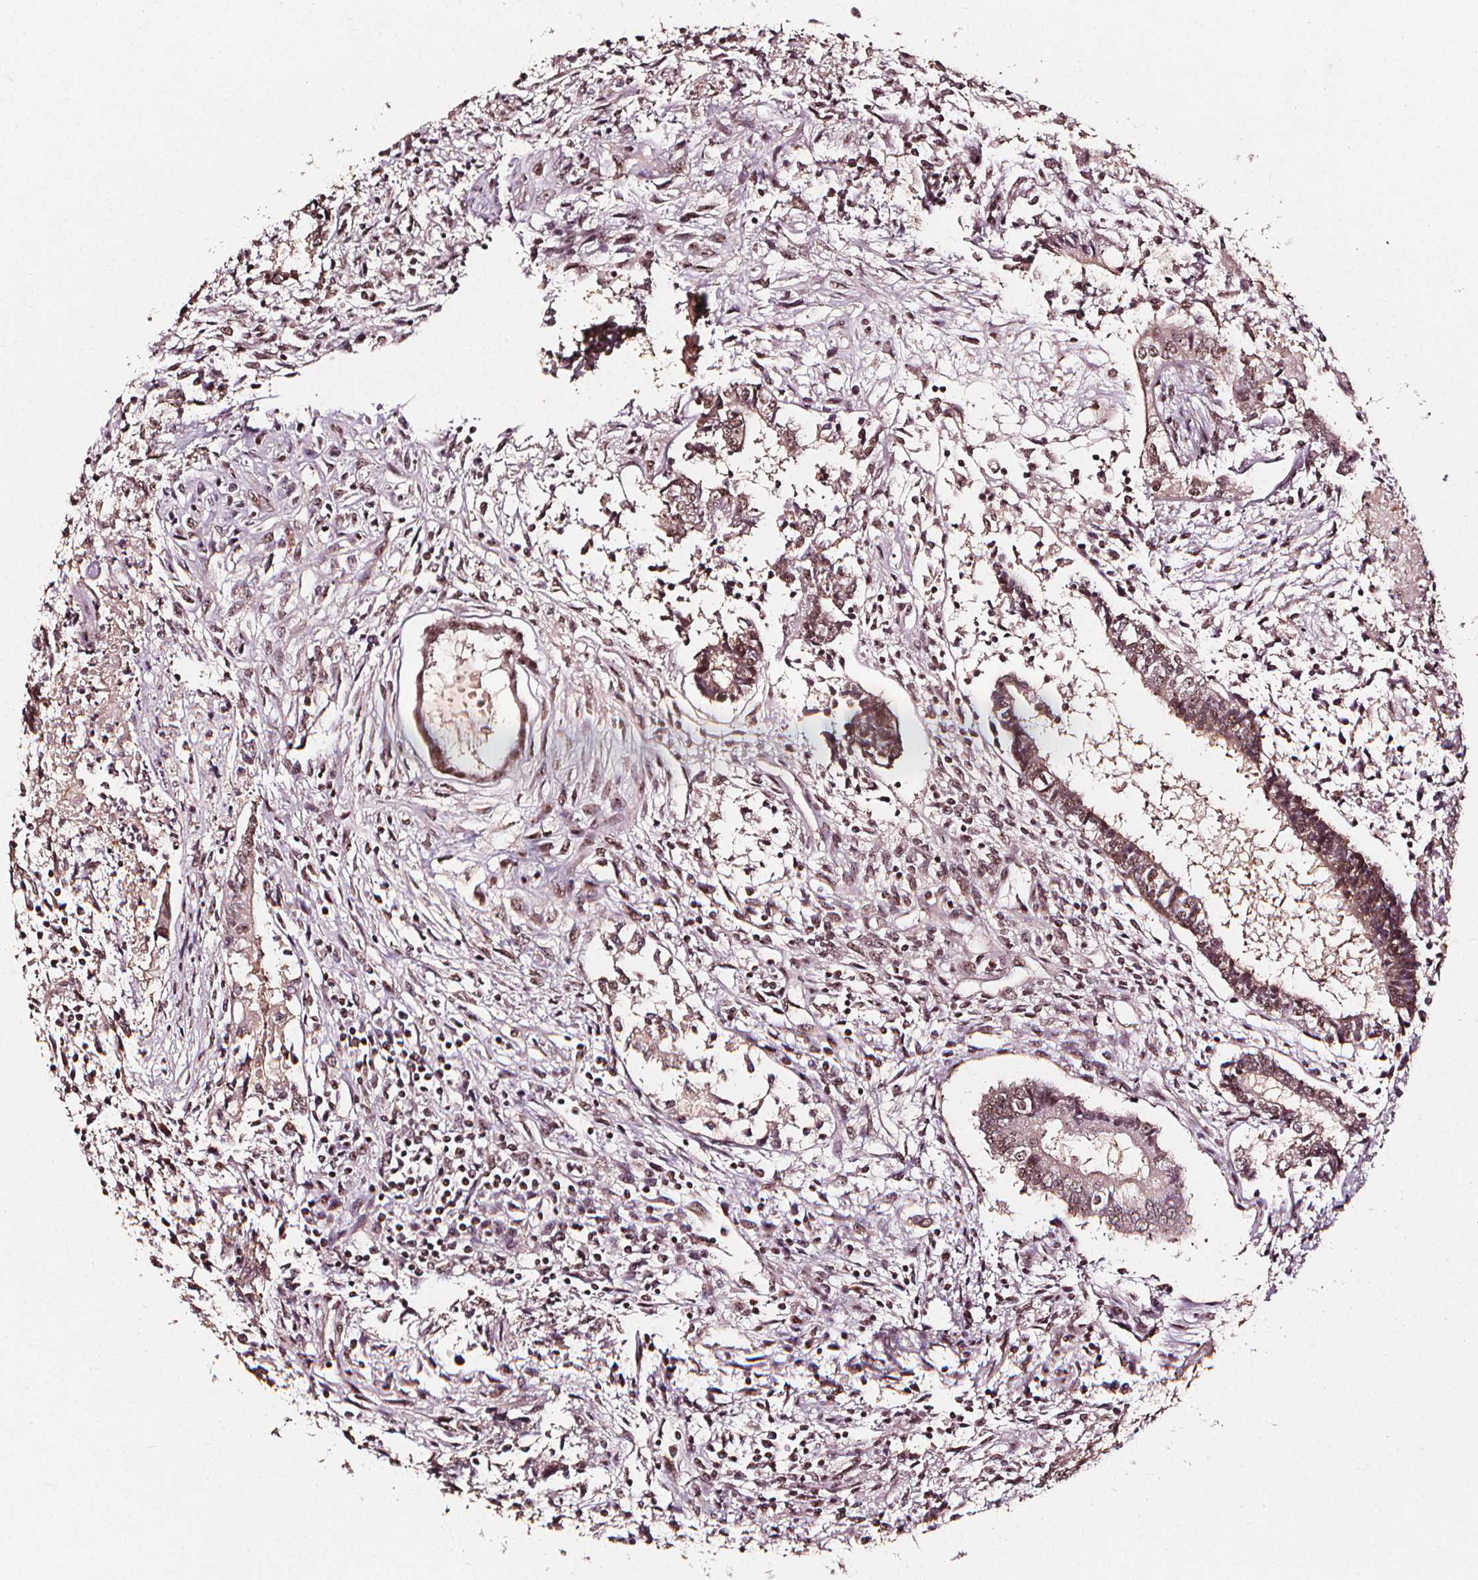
{"staining": {"intensity": "weak", "quantity": ">75%", "location": "nuclear"}, "tissue": "testis cancer", "cell_type": "Tumor cells", "image_type": "cancer", "snomed": [{"axis": "morphology", "description": "Carcinoma, Embryonal, NOS"}, {"axis": "topography", "description": "Testis"}], "caption": "An immunohistochemistry (IHC) image of tumor tissue is shown. Protein staining in brown shows weak nuclear positivity in testis cancer within tumor cells. (brown staining indicates protein expression, while blue staining denotes nuclei).", "gene": "EXOSC9", "patient": {"sex": "male", "age": 37}}